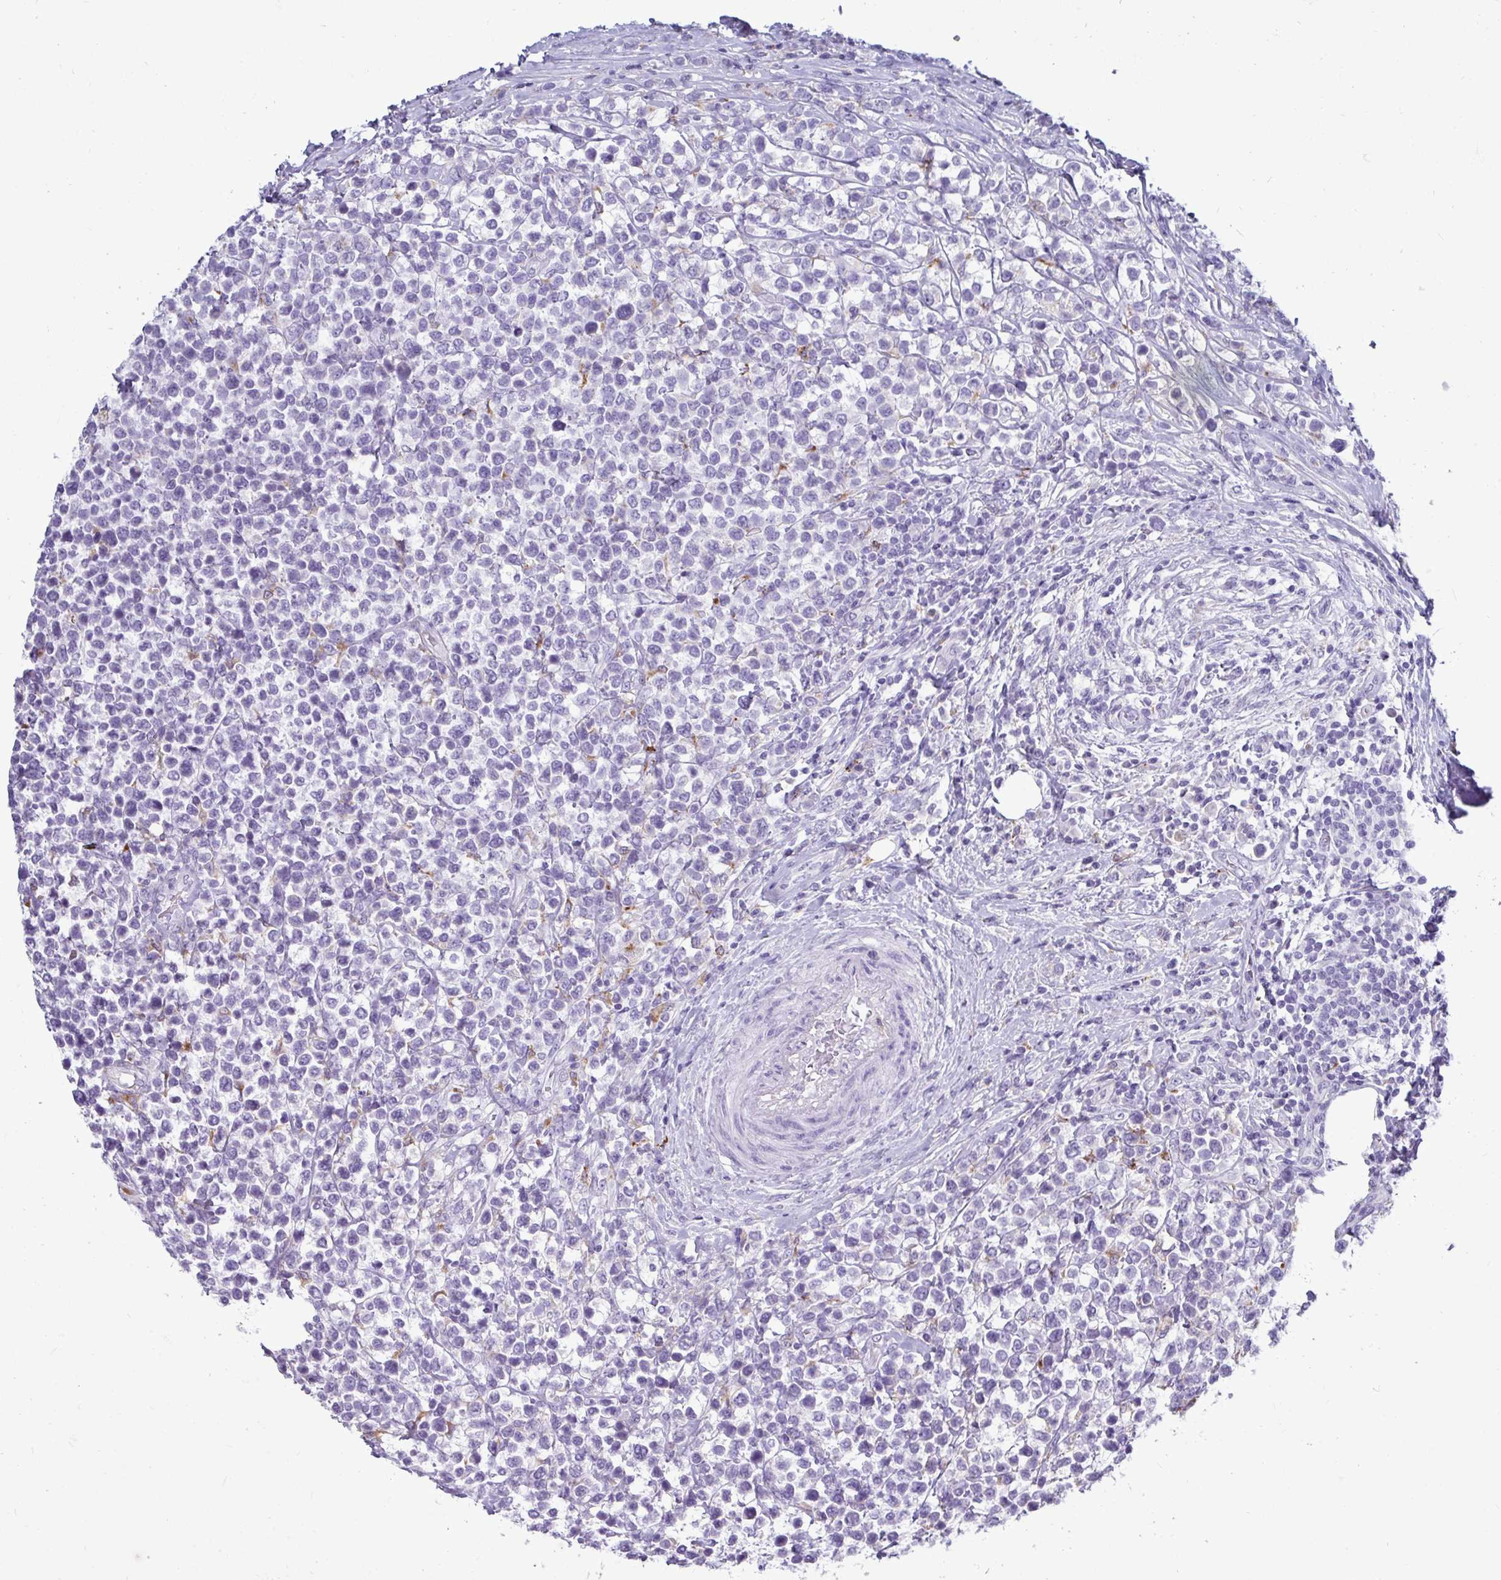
{"staining": {"intensity": "negative", "quantity": "none", "location": "none"}, "tissue": "lymphoma", "cell_type": "Tumor cells", "image_type": "cancer", "snomed": [{"axis": "morphology", "description": "Malignant lymphoma, non-Hodgkin's type, High grade"}, {"axis": "topography", "description": "Soft tissue"}], "caption": "Micrograph shows no protein staining in tumor cells of high-grade malignant lymphoma, non-Hodgkin's type tissue.", "gene": "CTSZ", "patient": {"sex": "female", "age": 56}}